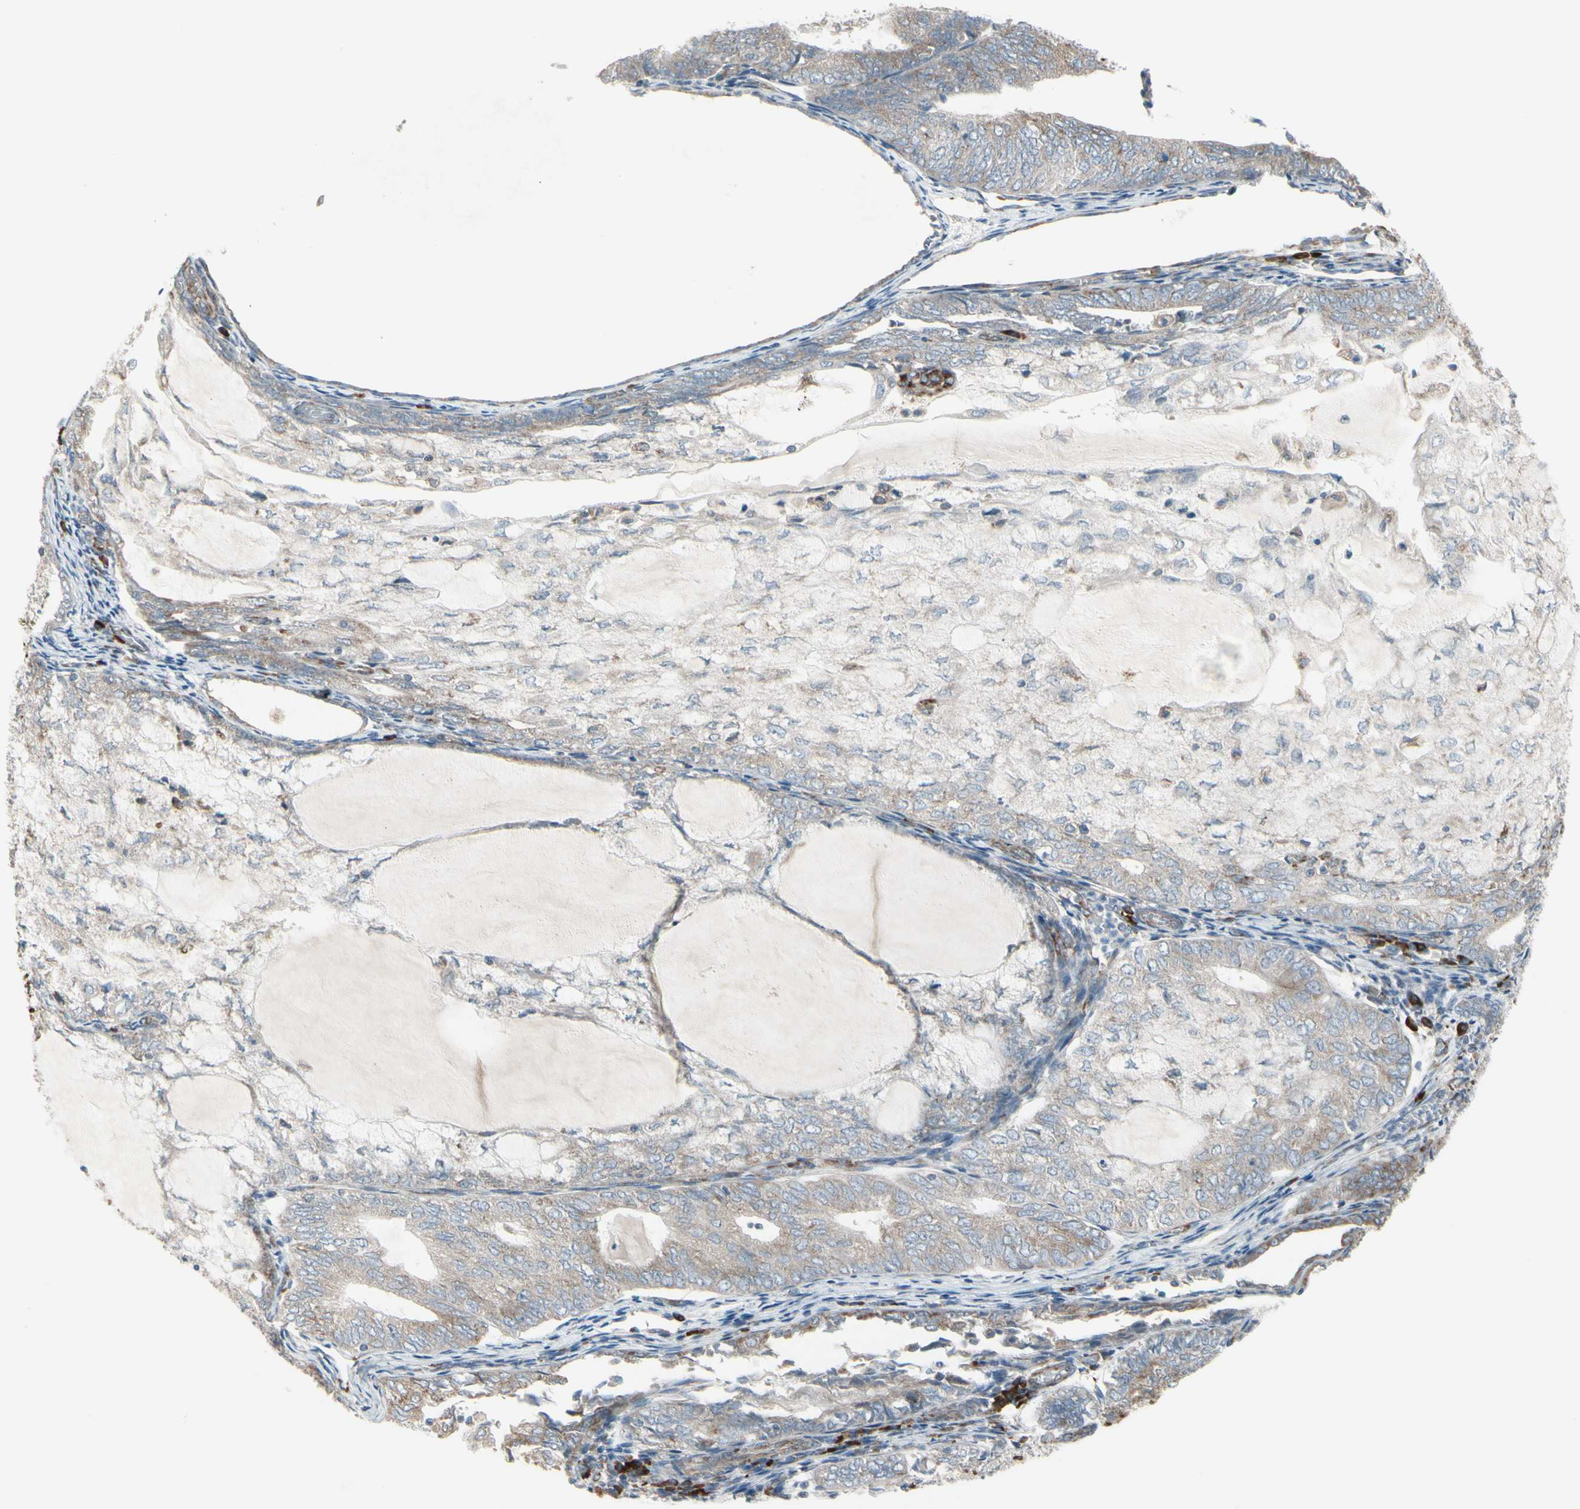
{"staining": {"intensity": "weak", "quantity": ">75%", "location": "cytoplasmic/membranous"}, "tissue": "endometrial cancer", "cell_type": "Tumor cells", "image_type": "cancer", "snomed": [{"axis": "morphology", "description": "Adenocarcinoma, NOS"}, {"axis": "topography", "description": "Endometrium"}], "caption": "High-magnification brightfield microscopy of endometrial adenocarcinoma stained with DAB (3,3'-diaminobenzidine) (brown) and counterstained with hematoxylin (blue). tumor cells exhibit weak cytoplasmic/membranous expression is present in about>75% of cells.", "gene": "FNDC3A", "patient": {"sex": "female", "age": 81}}